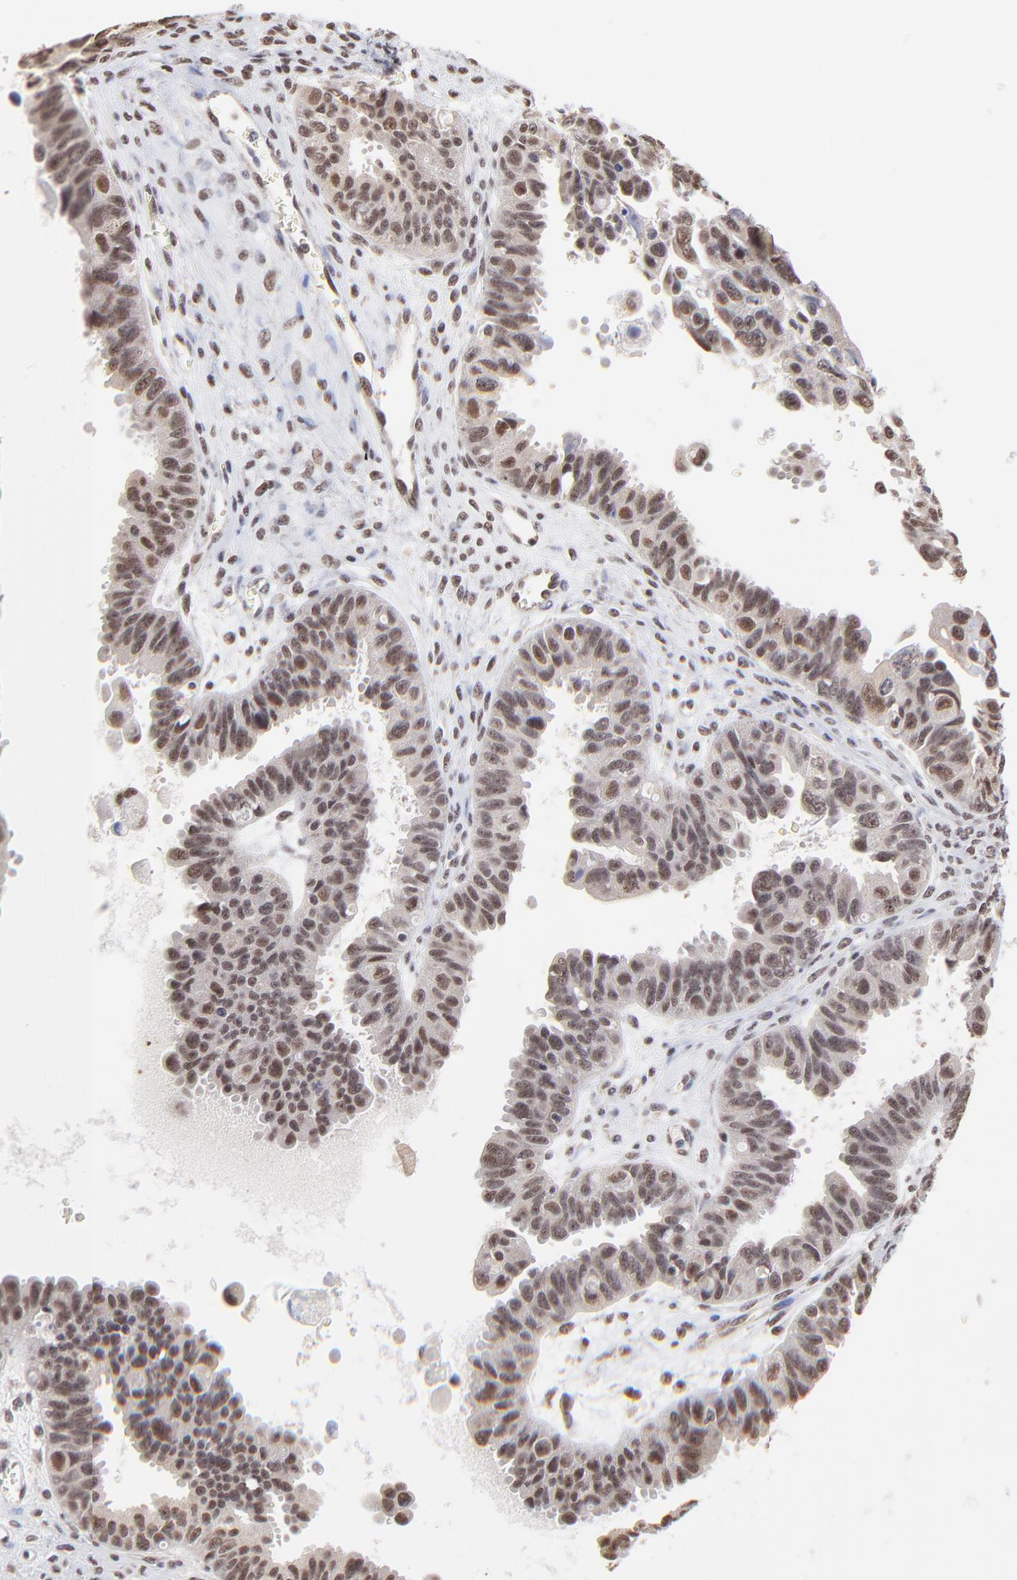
{"staining": {"intensity": "moderate", "quantity": ">75%", "location": "nuclear"}, "tissue": "ovarian cancer", "cell_type": "Tumor cells", "image_type": "cancer", "snomed": [{"axis": "morphology", "description": "Carcinoma, endometroid"}, {"axis": "topography", "description": "Ovary"}], "caption": "The image reveals a brown stain indicating the presence of a protein in the nuclear of tumor cells in ovarian cancer.", "gene": "ZNF670", "patient": {"sex": "female", "age": 85}}